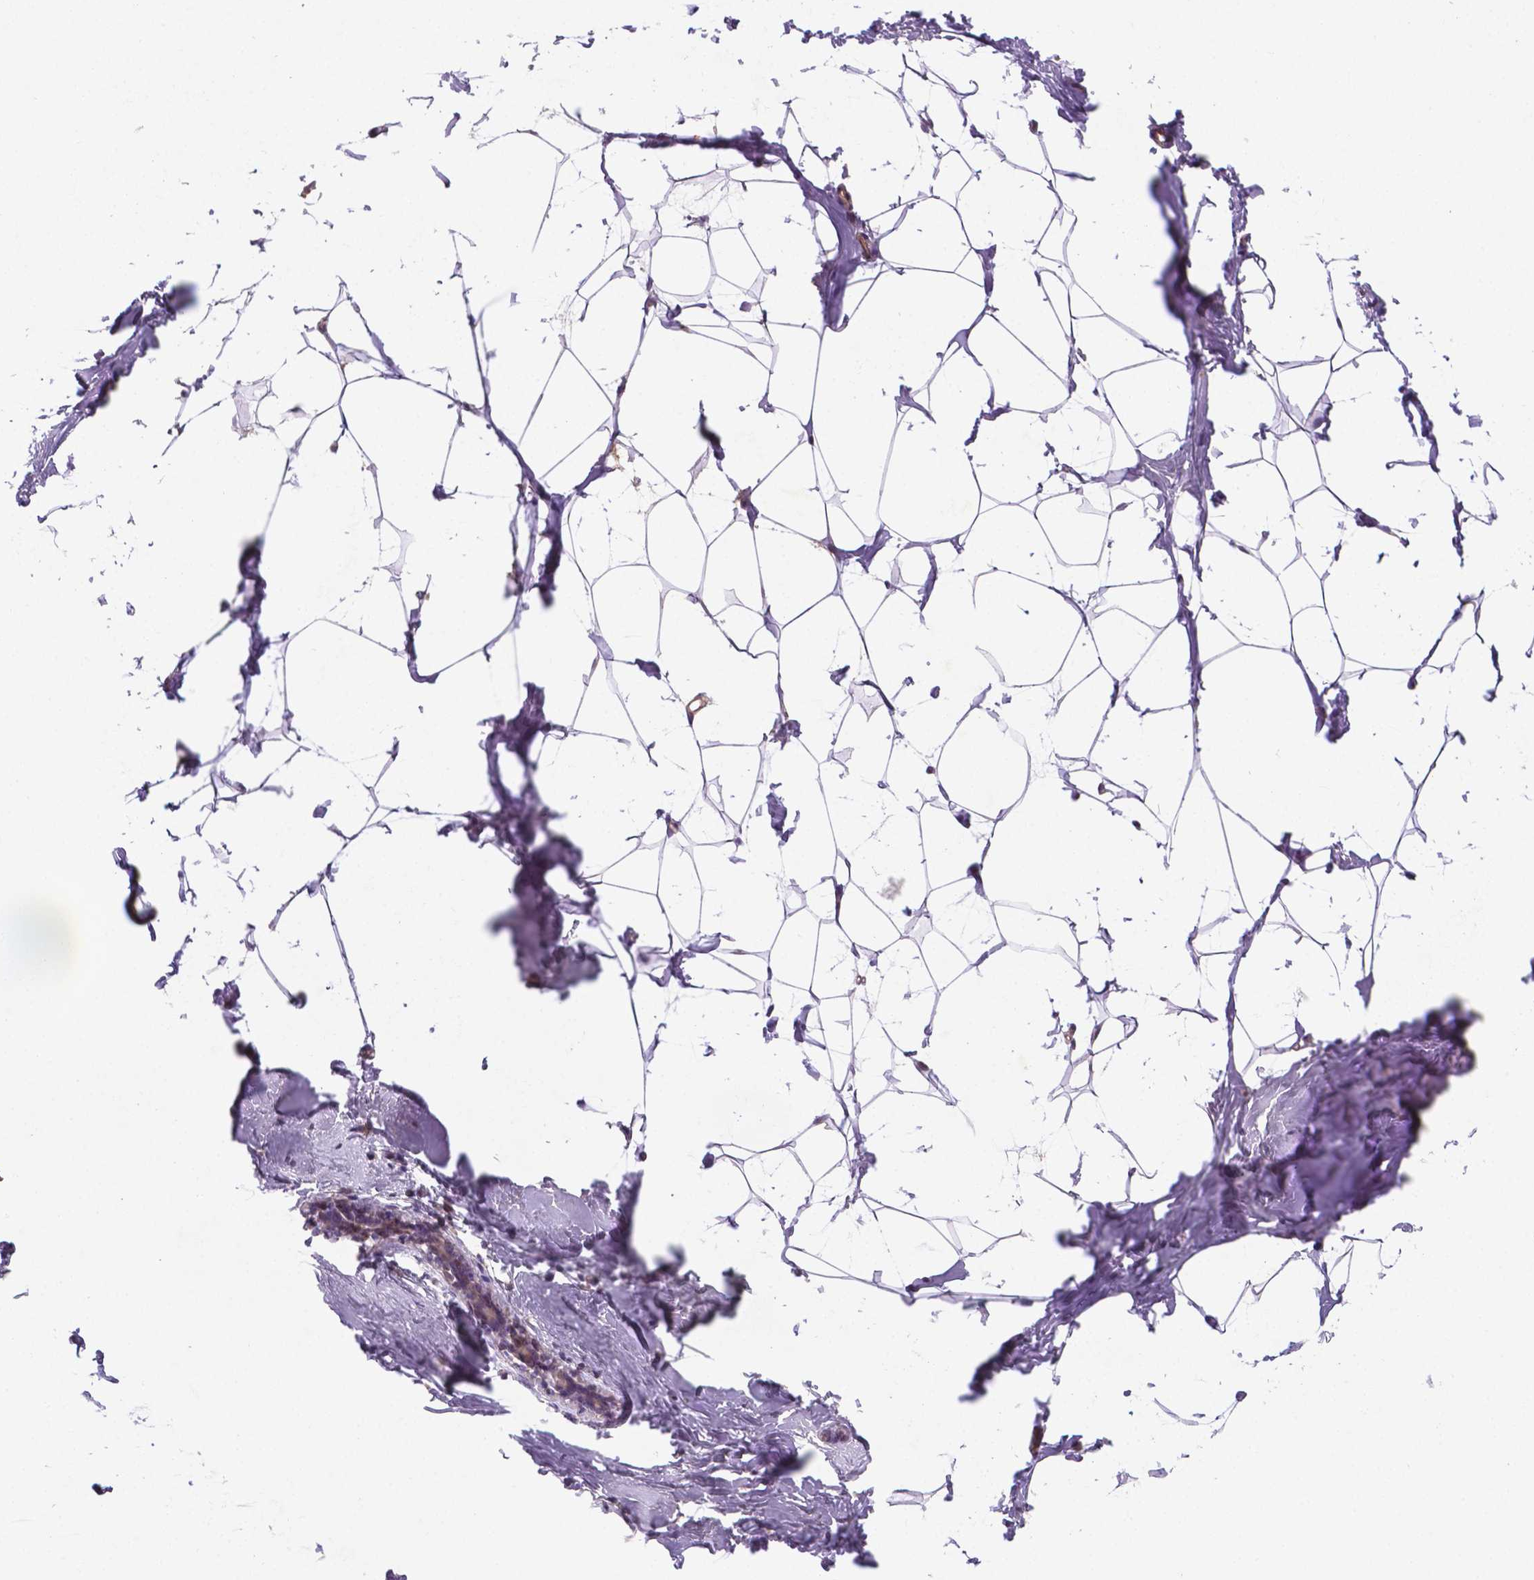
{"staining": {"intensity": "moderate", "quantity": ">75%", "location": "nuclear"}, "tissue": "breast", "cell_type": "Adipocytes", "image_type": "normal", "snomed": [{"axis": "morphology", "description": "Normal tissue, NOS"}, {"axis": "topography", "description": "Breast"}], "caption": "This histopathology image shows immunohistochemistry (IHC) staining of benign human breast, with medium moderate nuclear positivity in about >75% of adipocytes.", "gene": "TM4SF20", "patient": {"sex": "female", "age": 32}}